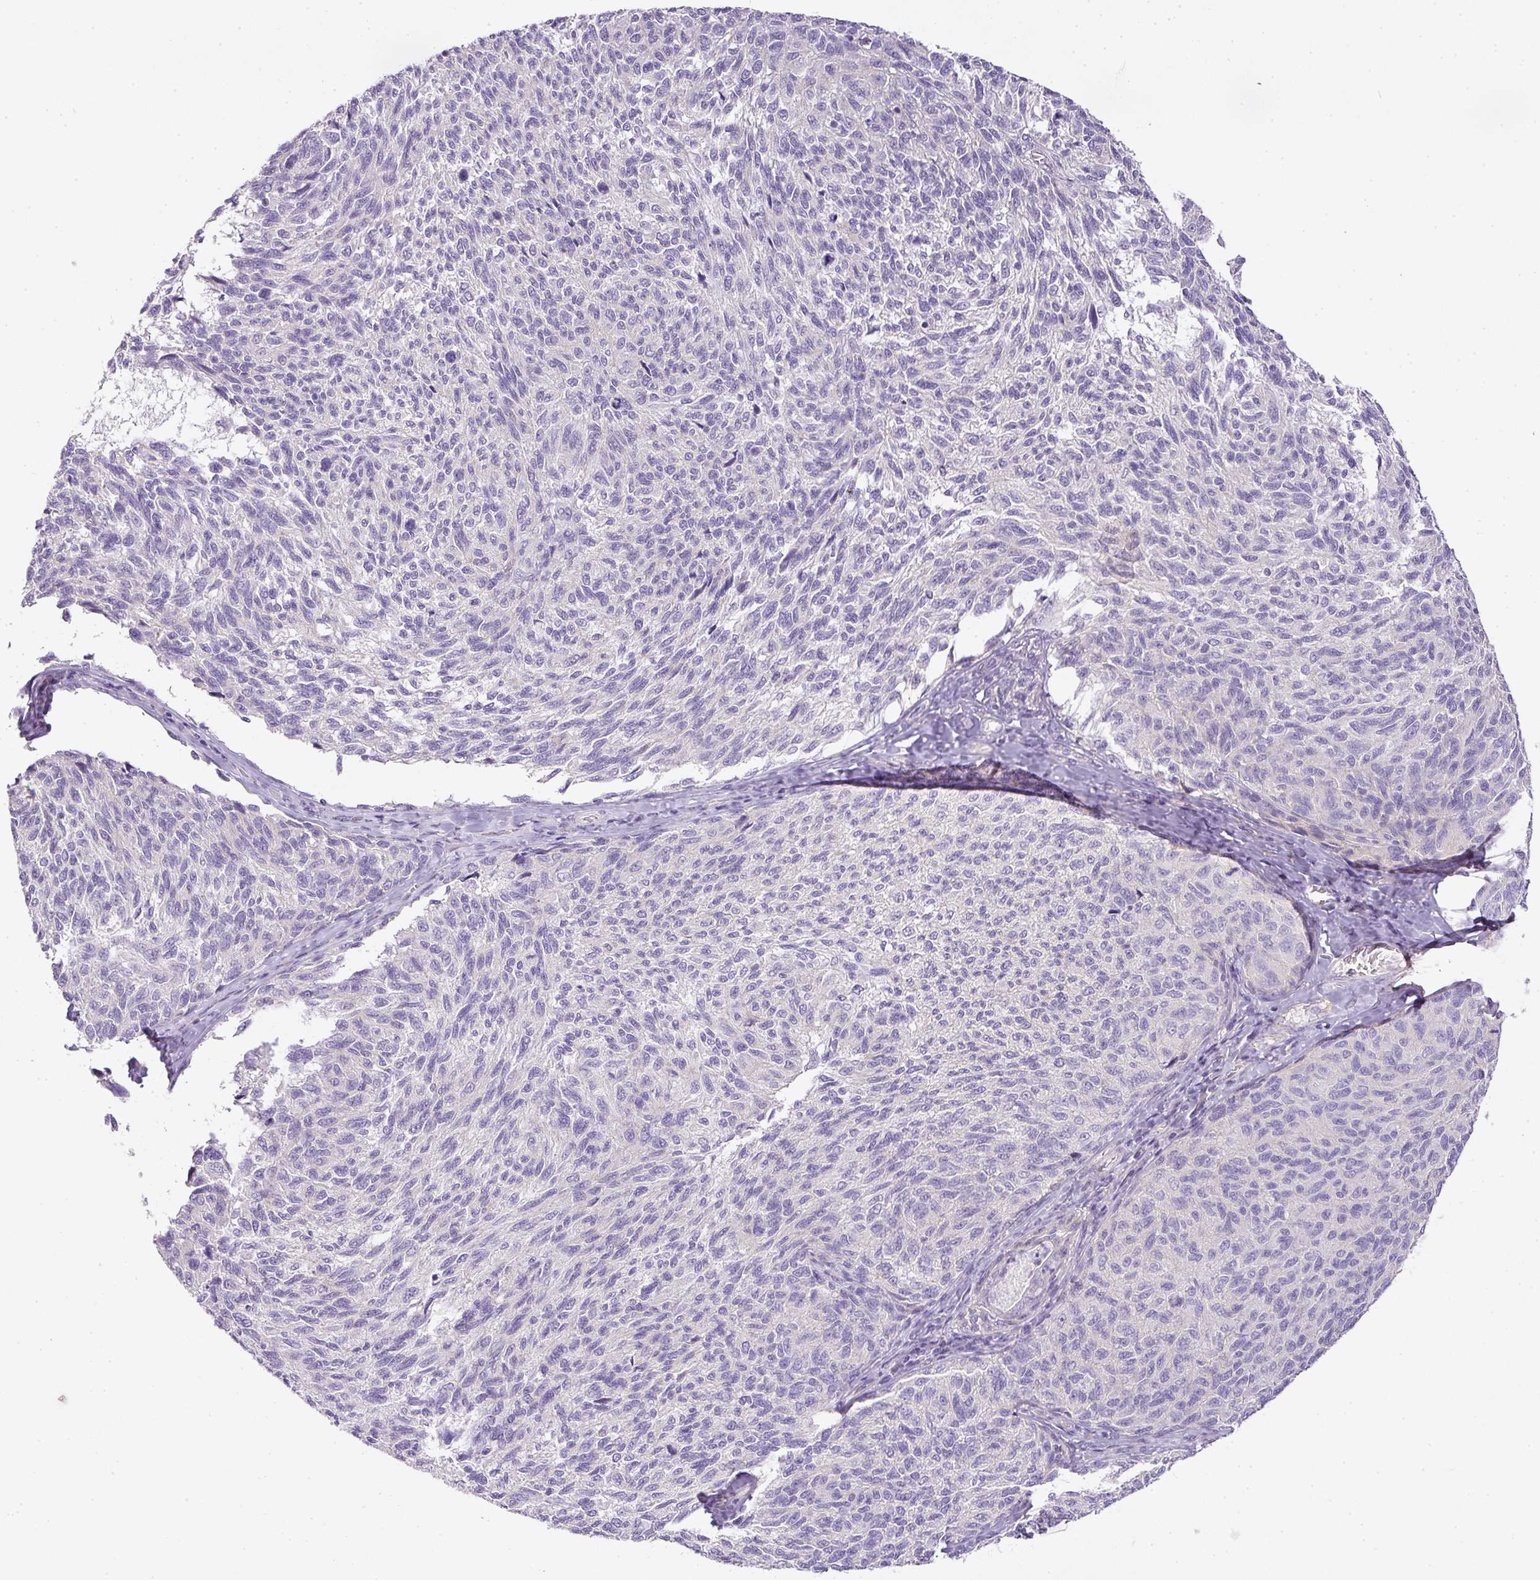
{"staining": {"intensity": "negative", "quantity": "none", "location": "none"}, "tissue": "melanoma", "cell_type": "Tumor cells", "image_type": "cancer", "snomed": [{"axis": "morphology", "description": "Malignant melanoma, NOS"}, {"axis": "topography", "description": "Skin"}], "caption": "DAB (3,3'-diaminobenzidine) immunohistochemical staining of malignant melanoma shows no significant positivity in tumor cells. The staining is performed using DAB brown chromogen with nuclei counter-stained in using hematoxylin.", "gene": "RAX2", "patient": {"sex": "female", "age": 73}}